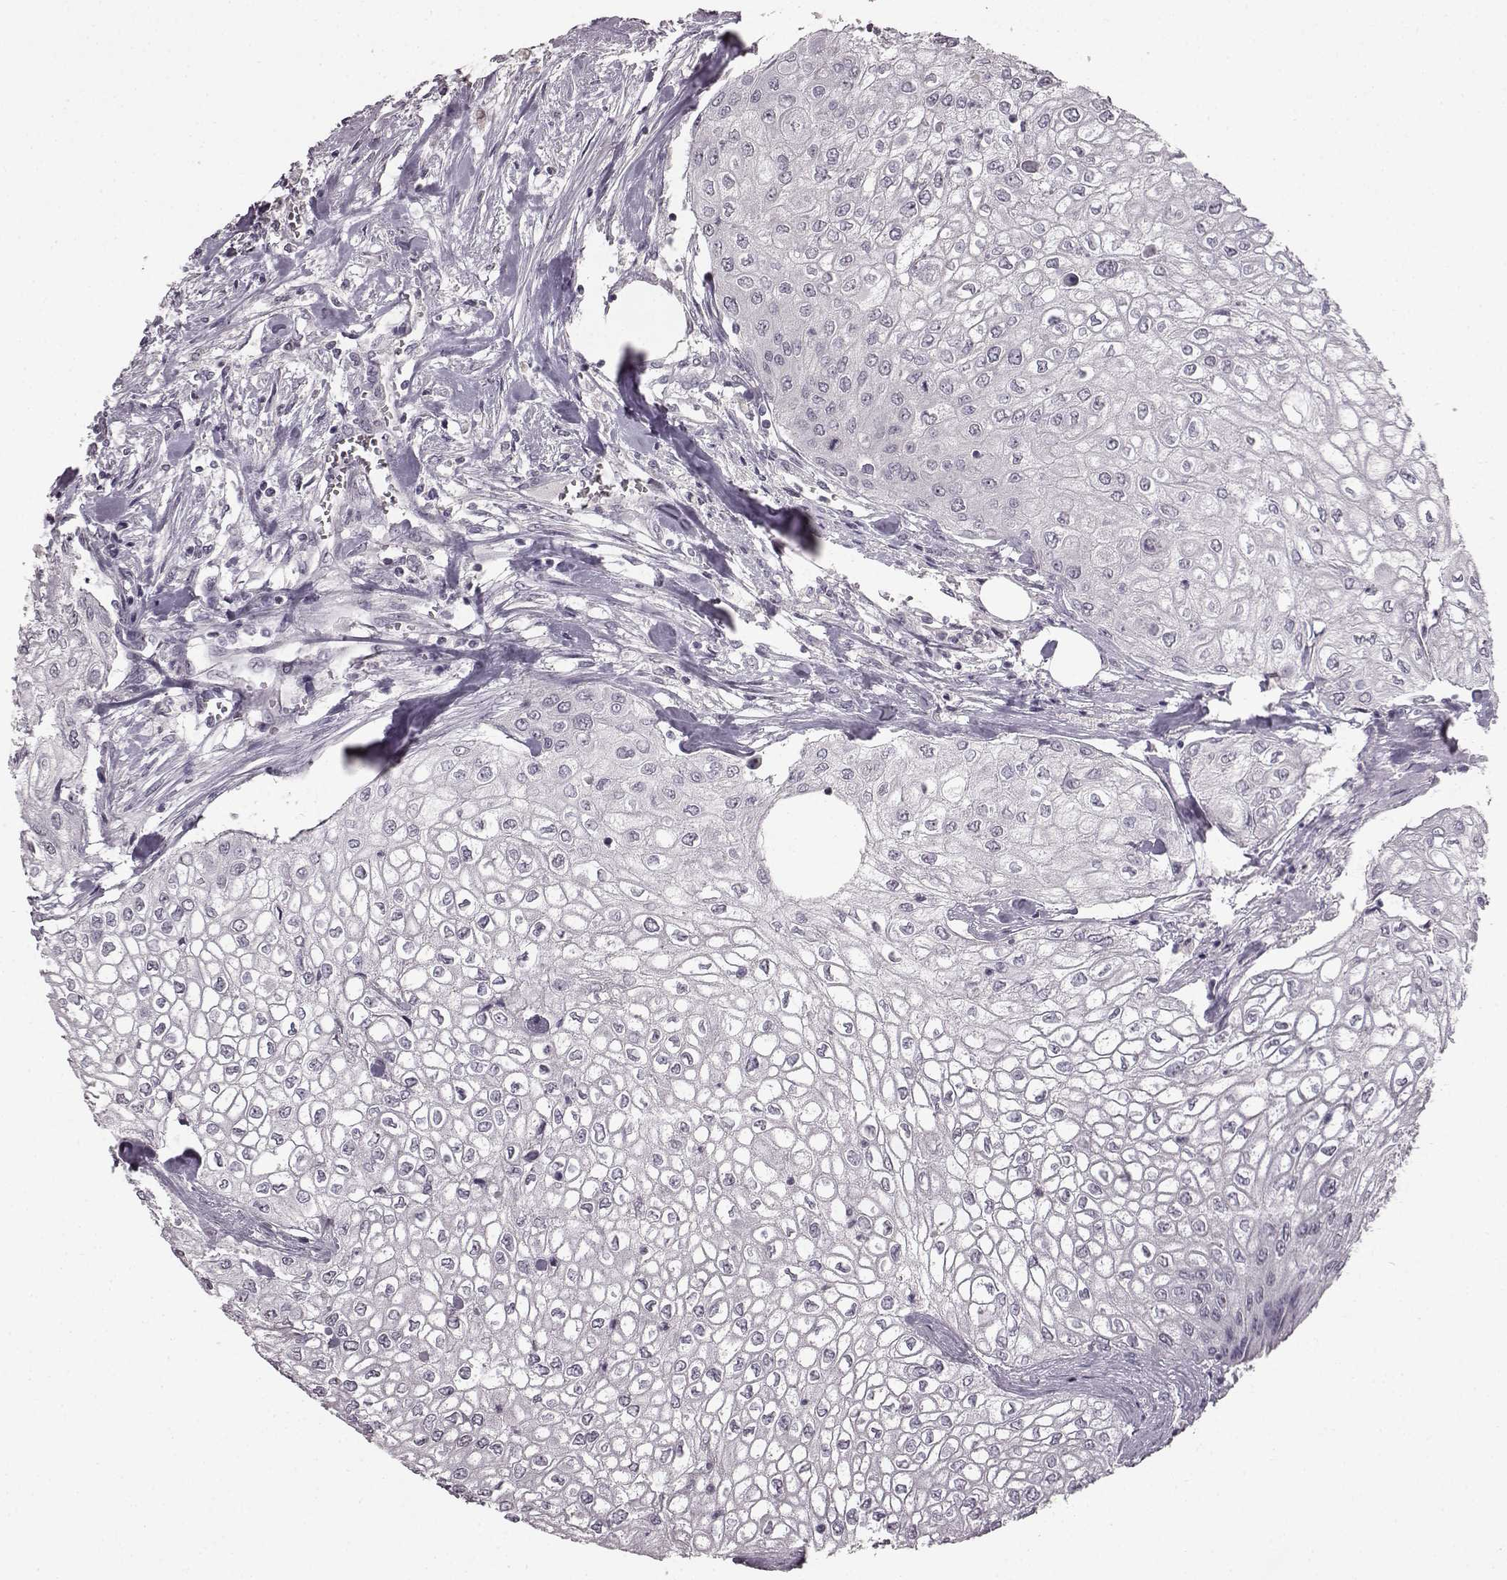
{"staining": {"intensity": "negative", "quantity": "none", "location": "none"}, "tissue": "urothelial cancer", "cell_type": "Tumor cells", "image_type": "cancer", "snomed": [{"axis": "morphology", "description": "Urothelial carcinoma, High grade"}, {"axis": "topography", "description": "Urinary bladder"}], "caption": "Tumor cells show no significant protein expression in urothelial cancer.", "gene": "LHB", "patient": {"sex": "male", "age": 62}}